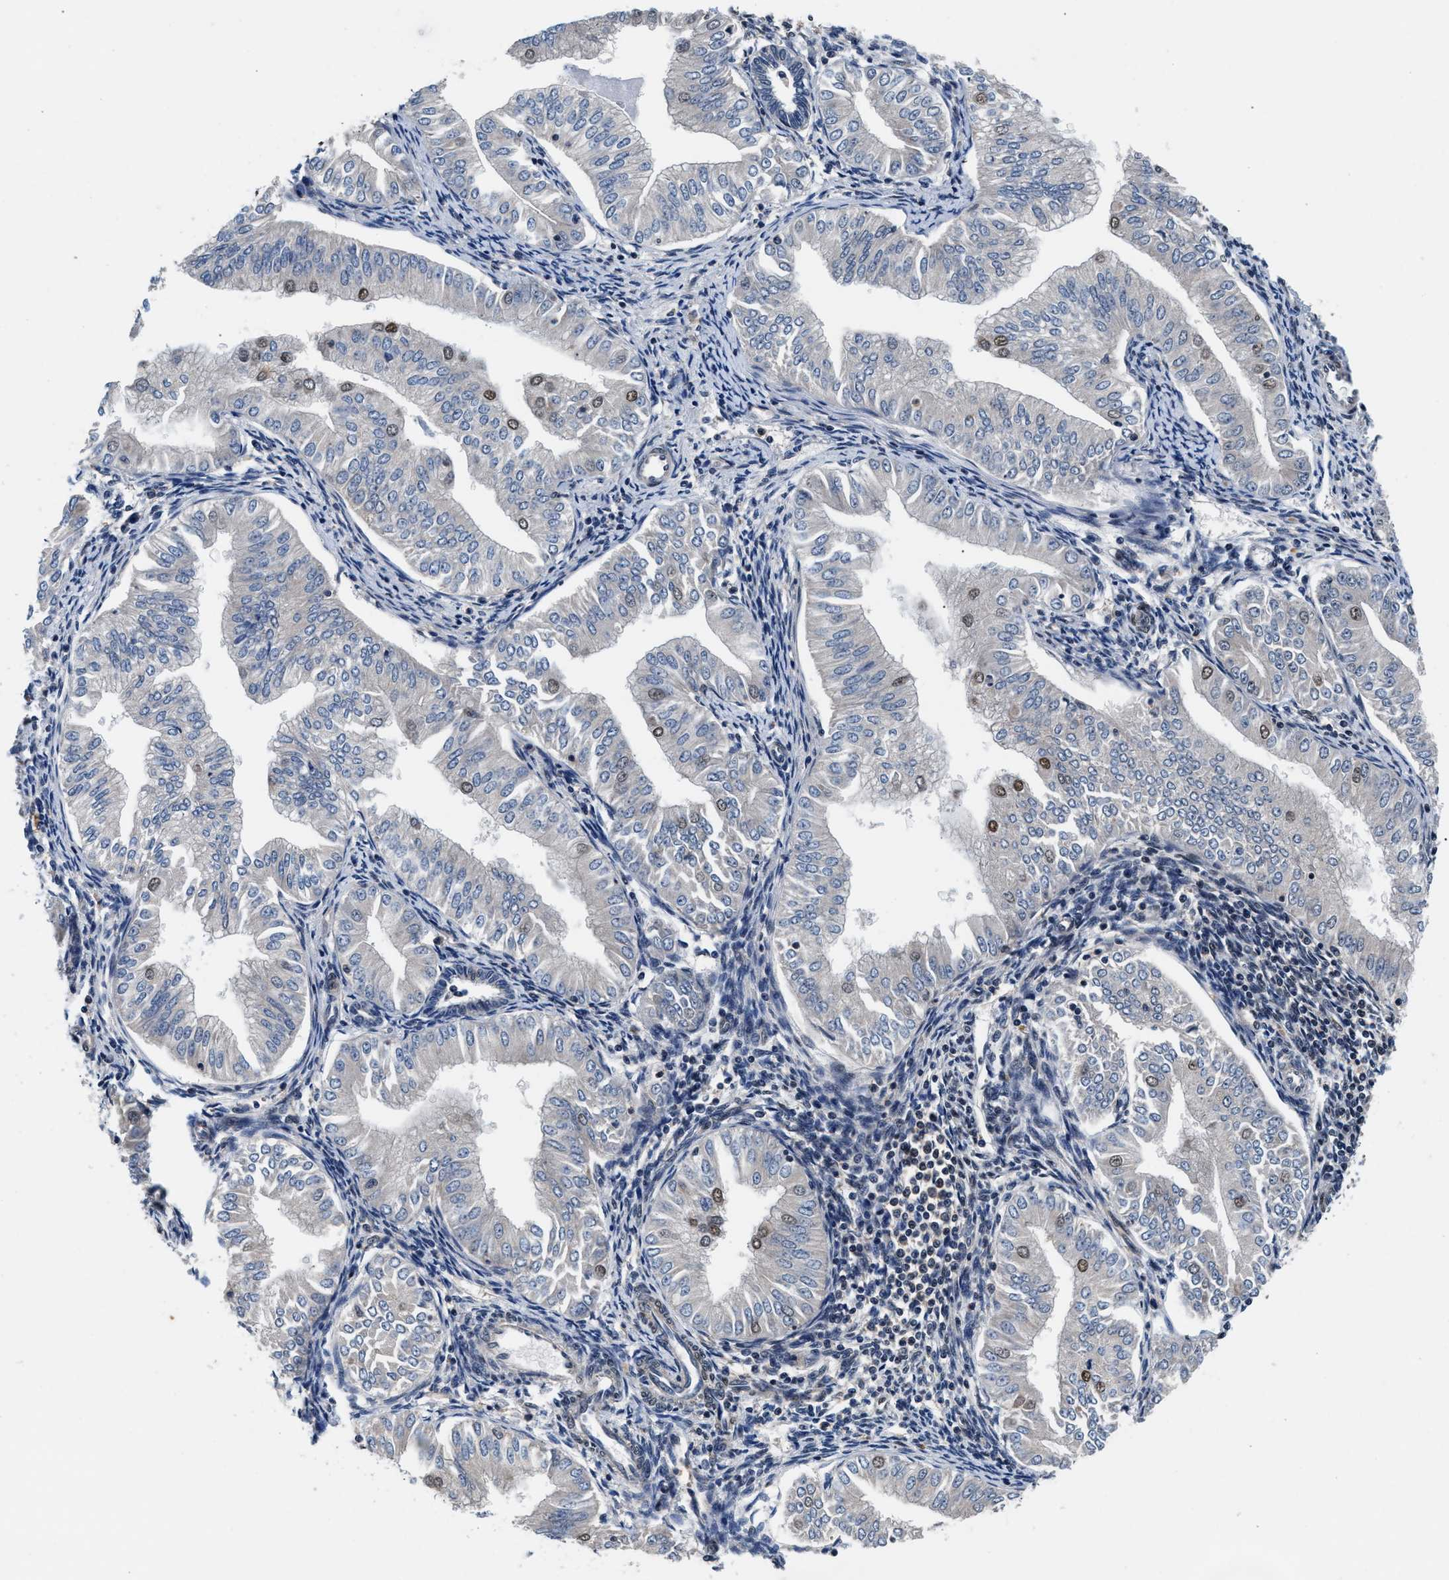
{"staining": {"intensity": "weak", "quantity": "<25%", "location": "nuclear"}, "tissue": "endometrial cancer", "cell_type": "Tumor cells", "image_type": "cancer", "snomed": [{"axis": "morphology", "description": "Normal tissue, NOS"}, {"axis": "morphology", "description": "Adenocarcinoma, NOS"}, {"axis": "topography", "description": "Endometrium"}], "caption": "A high-resolution image shows immunohistochemistry (IHC) staining of adenocarcinoma (endometrial), which reveals no significant staining in tumor cells.", "gene": "USP16", "patient": {"sex": "female", "age": 53}}